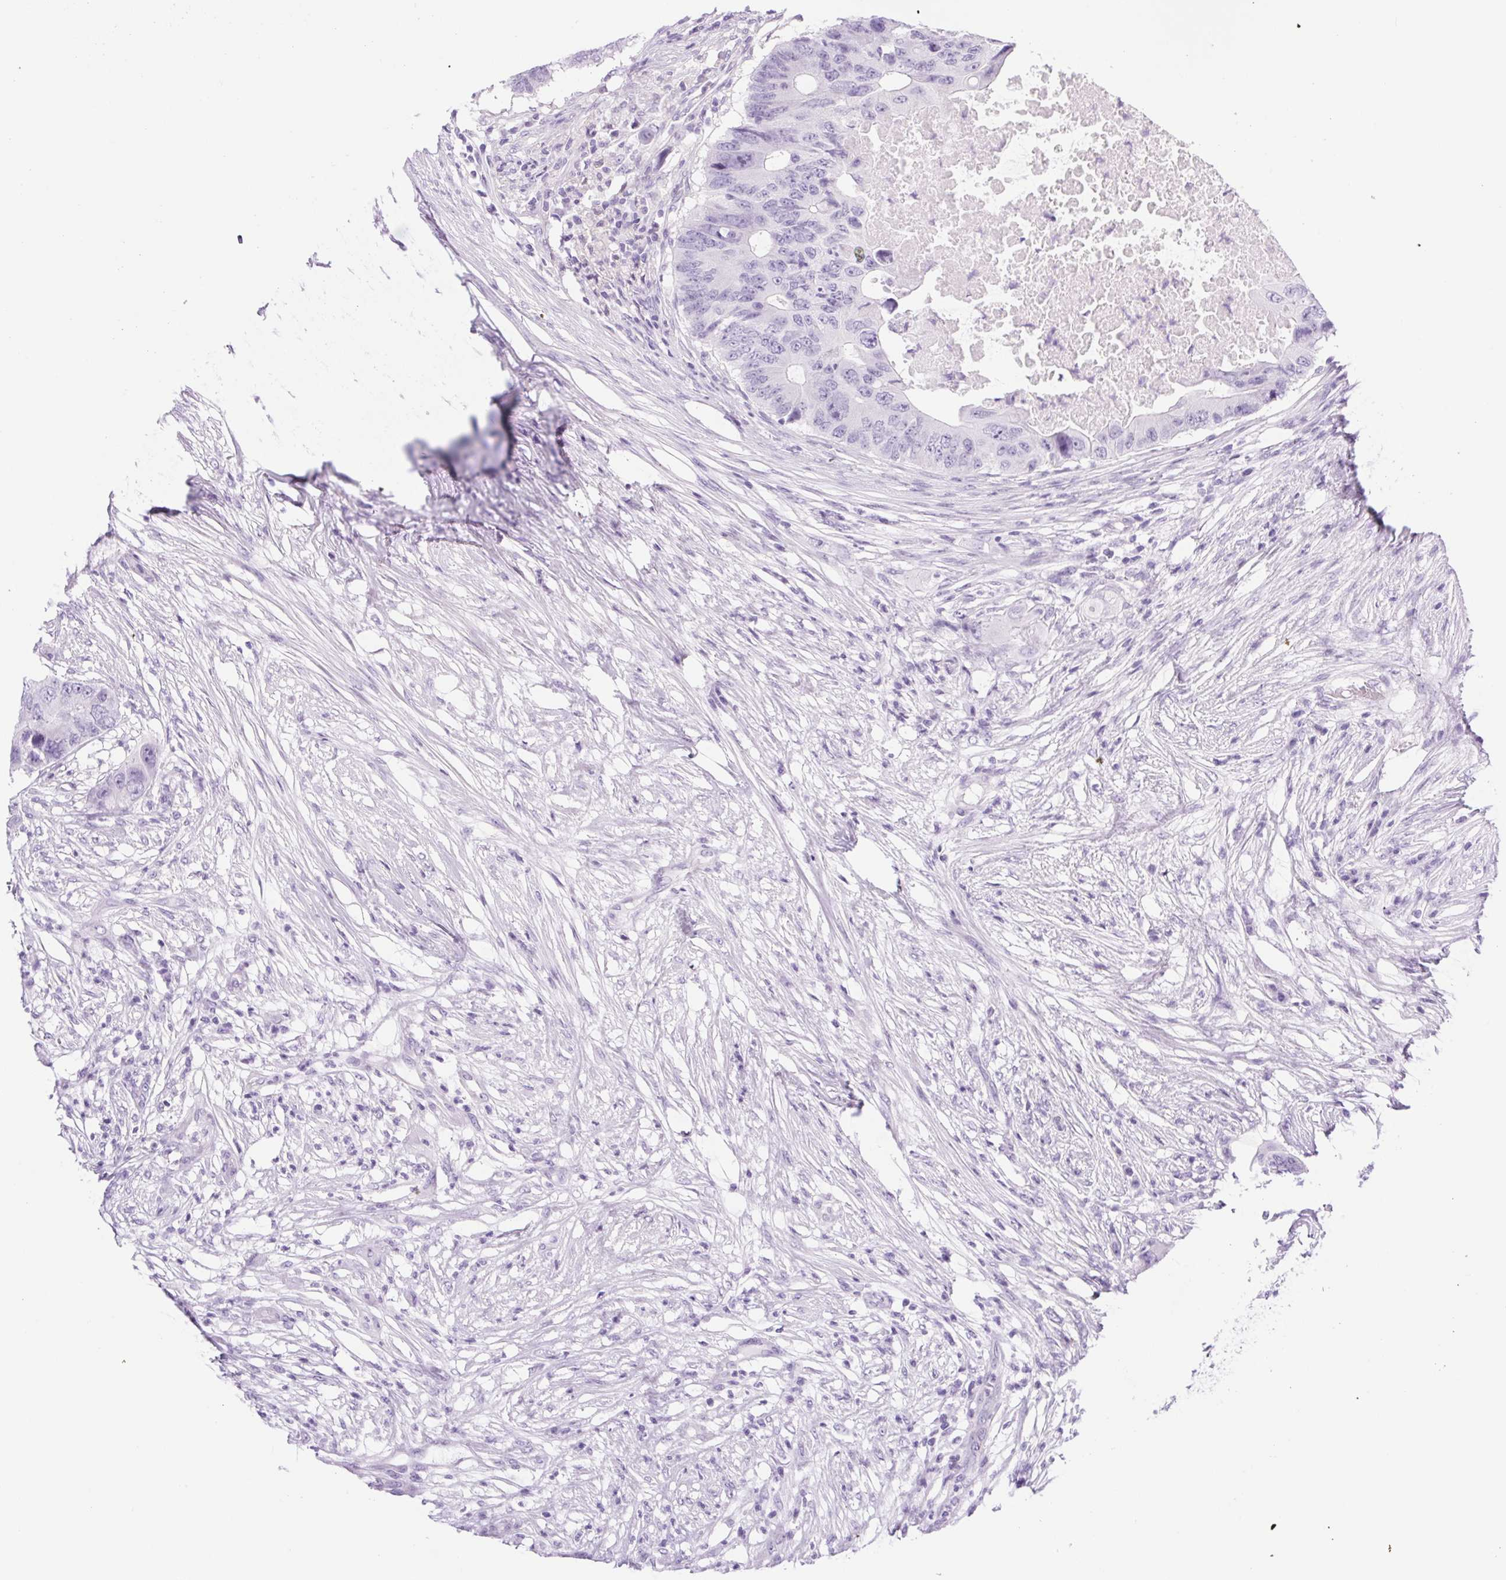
{"staining": {"intensity": "negative", "quantity": "none", "location": "none"}, "tissue": "colorectal cancer", "cell_type": "Tumor cells", "image_type": "cancer", "snomed": [{"axis": "morphology", "description": "Adenocarcinoma, NOS"}, {"axis": "topography", "description": "Colon"}], "caption": "Protein analysis of colorectal adenocarcinoma exhibits no significant expression in tumor cells. The staining is performed using DAB (3,3'-diaminobenzidine) brown chromogen with nuclei counter-stained in using hematoxylin.", "gene": "SPACA5B", "patient": {"sex": "male", "age": 71}}